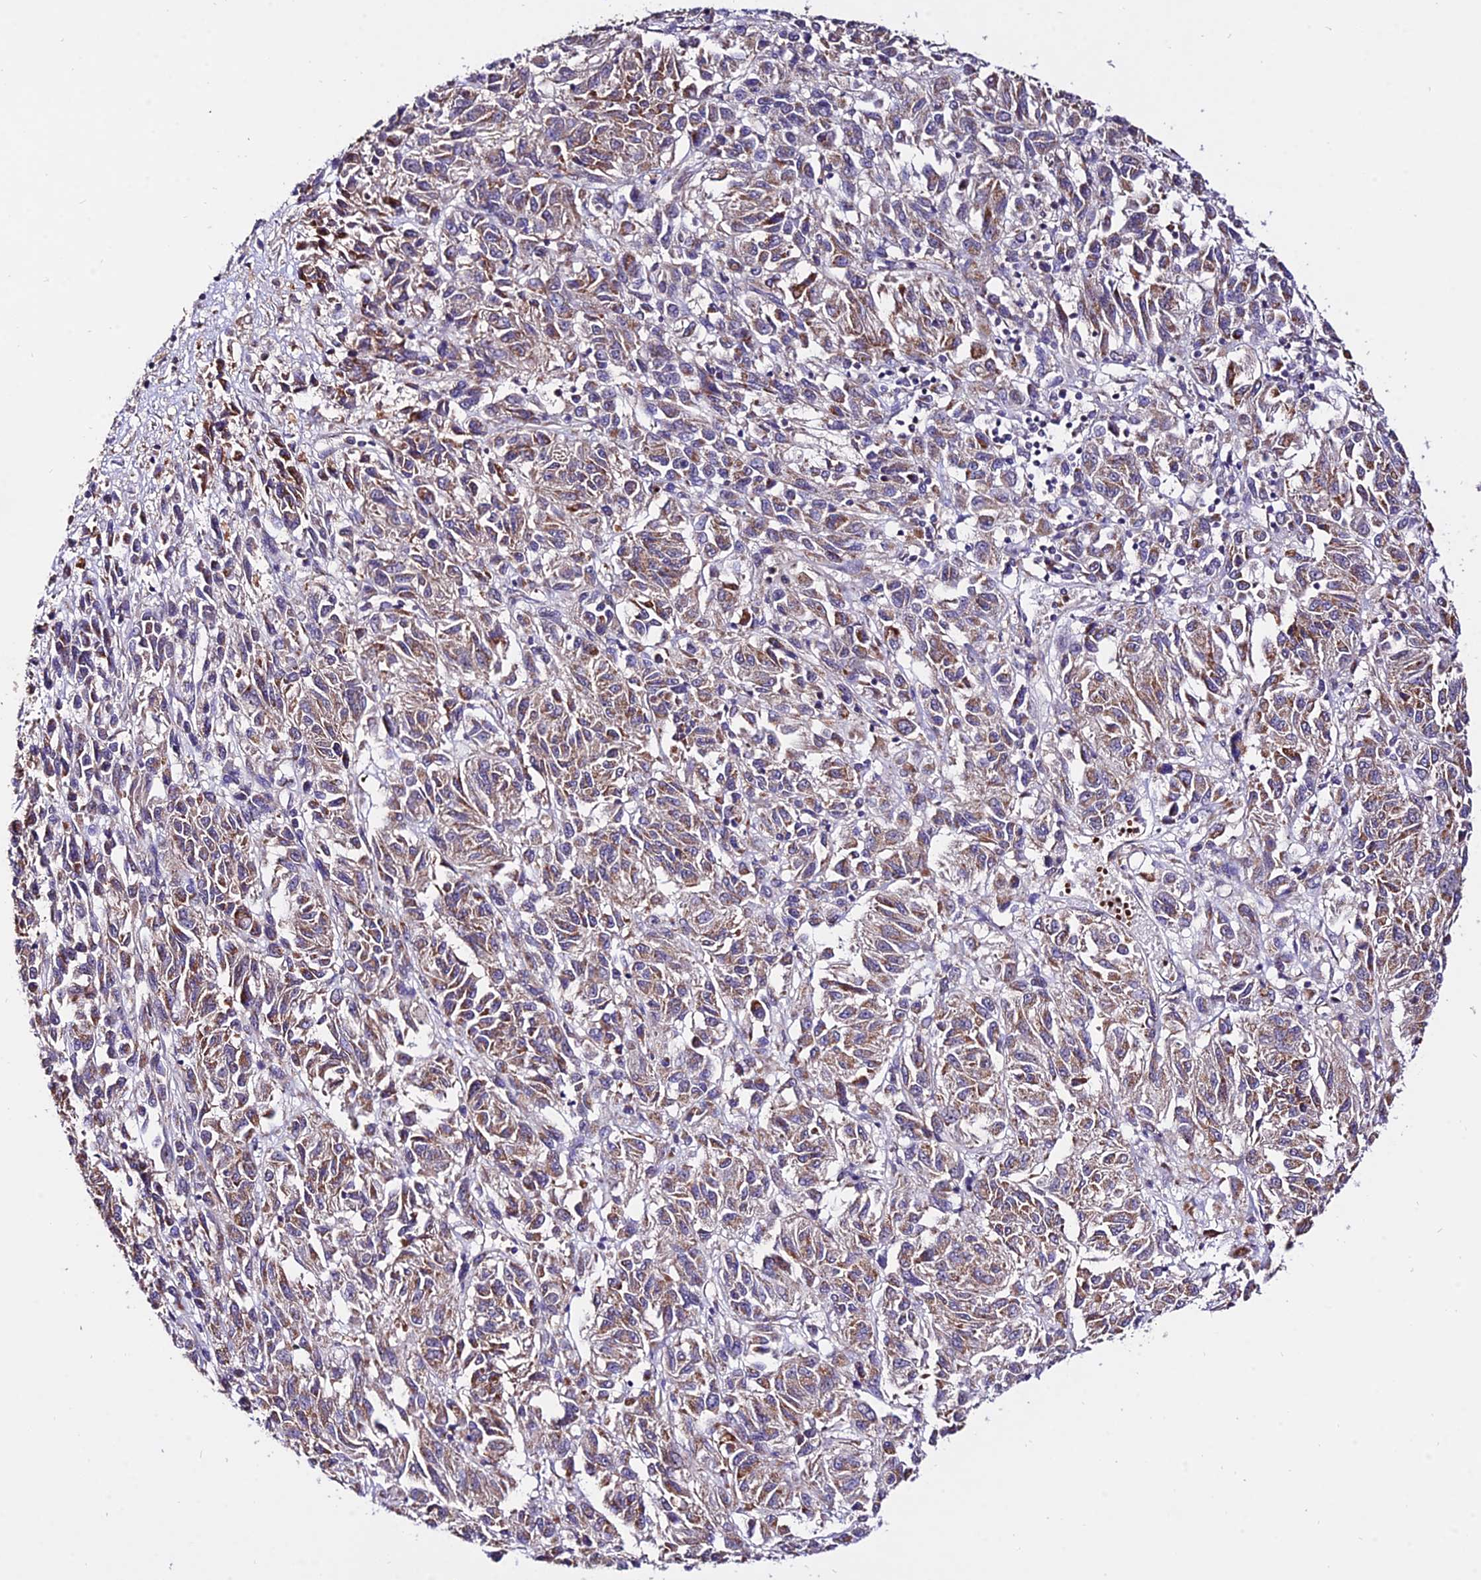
{"staining": {"intensity": "moderate", "quantity": "25%-75%", "location": "cytoplasmic/membranous"}, "tissue": "melanoma", "cell_type": "Tumor cells", "image_type": "cancer", "snomed": [{"axis": "morphology", "description": "Malignant melanoma, Metastatic site"}, {"axis": "topography", "description": "Lung"}], "caption": "The photomicrograph exhibits immunohistochemical staining of melanoma. There is moderate cytoplasmic/membranous staining is present in approximately 25%-75% of tumor cells. Using DAB (3,3'-diaminobenzidine) (brown) and hematoxylin (blue) stains, captured at high magnification using brightfield microscopy.", "gene": "WDR5B", "patient": {"sex": "male", "age": 64}}